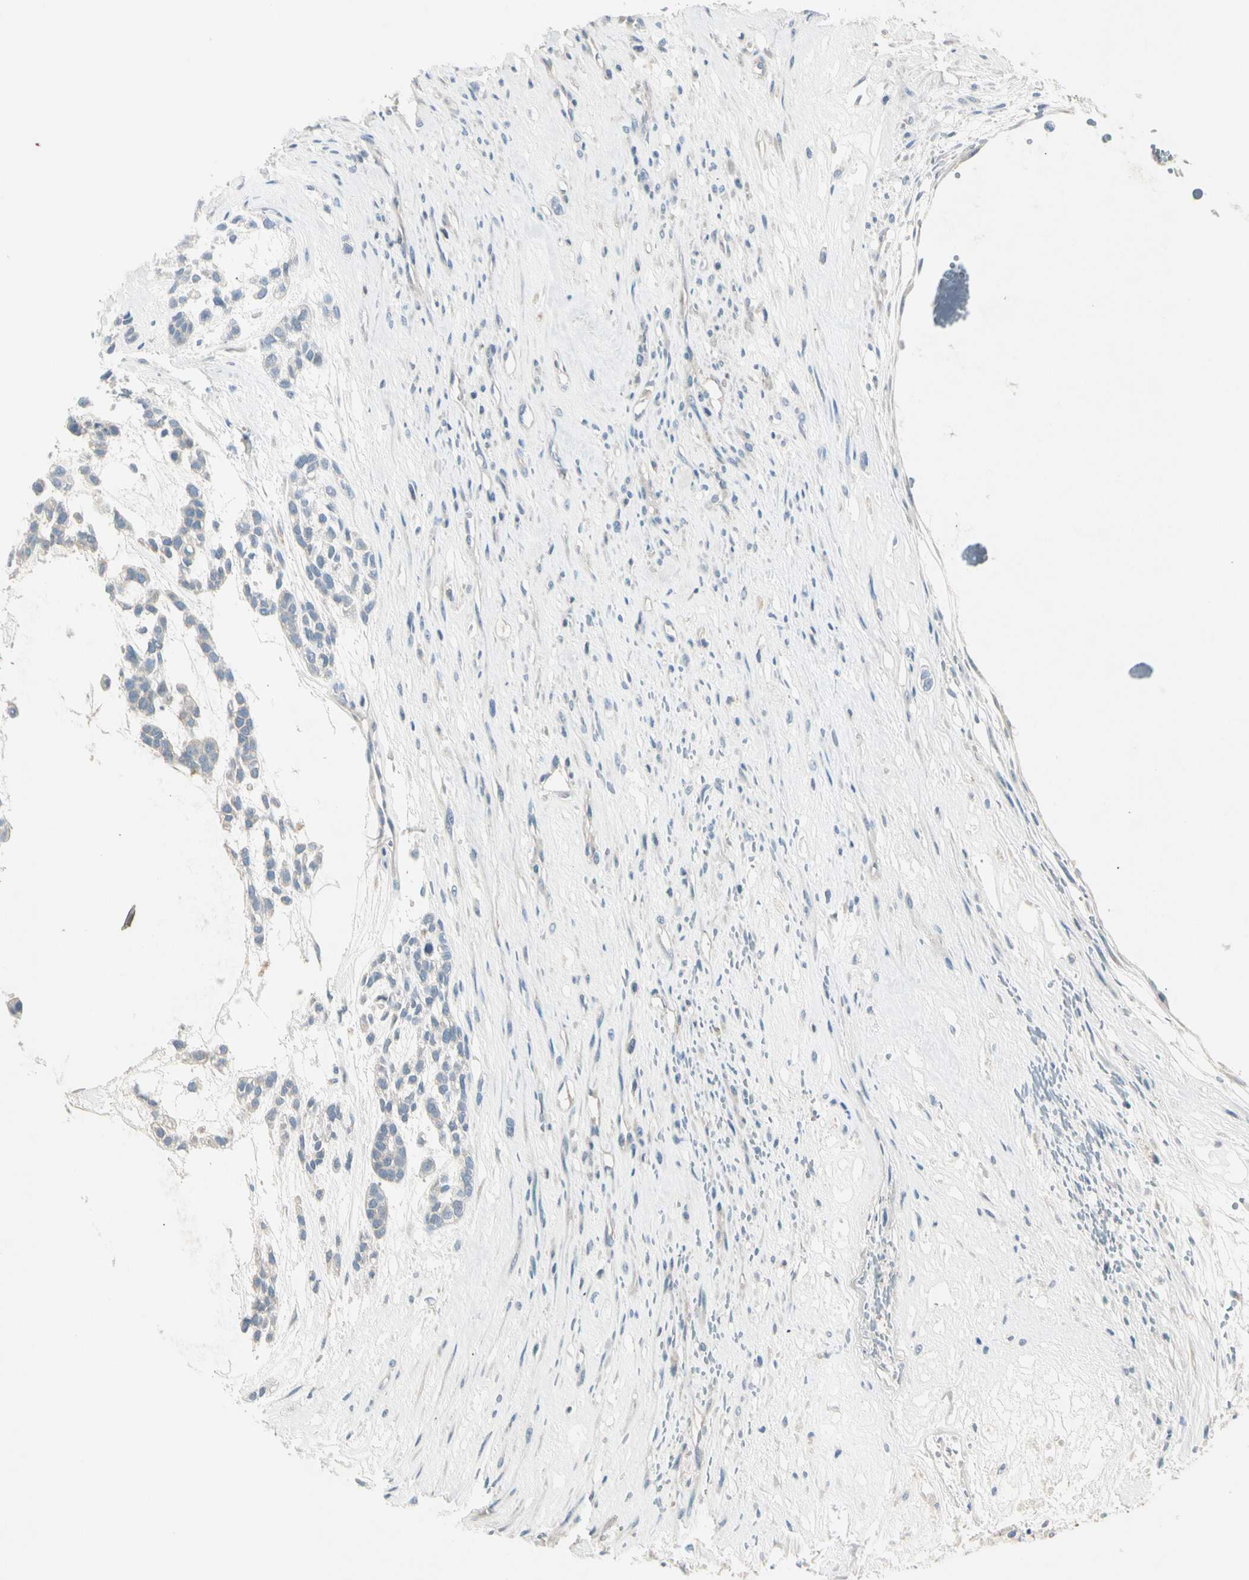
{"staining": {"intensity": "negative", "quantity": "none", "location": "none"}, "tissue": "head and neck cancer", "cell_type": "Tumor cells", "image_type": "cancer", "snomed": [{"axis": "morphology", "description": "Adenocarcinoma, NOS"}, {"axis": "morphology", "description": "Adenoma, NOS"}, {"axis": "topography", "description": "Head-Neck"}], "caption": "Tumor cells show no significant protein staining in head and neck cancer (adenoma).", "gene": "SERPIND1", "patient": {"sex": "female", "age": 55}}